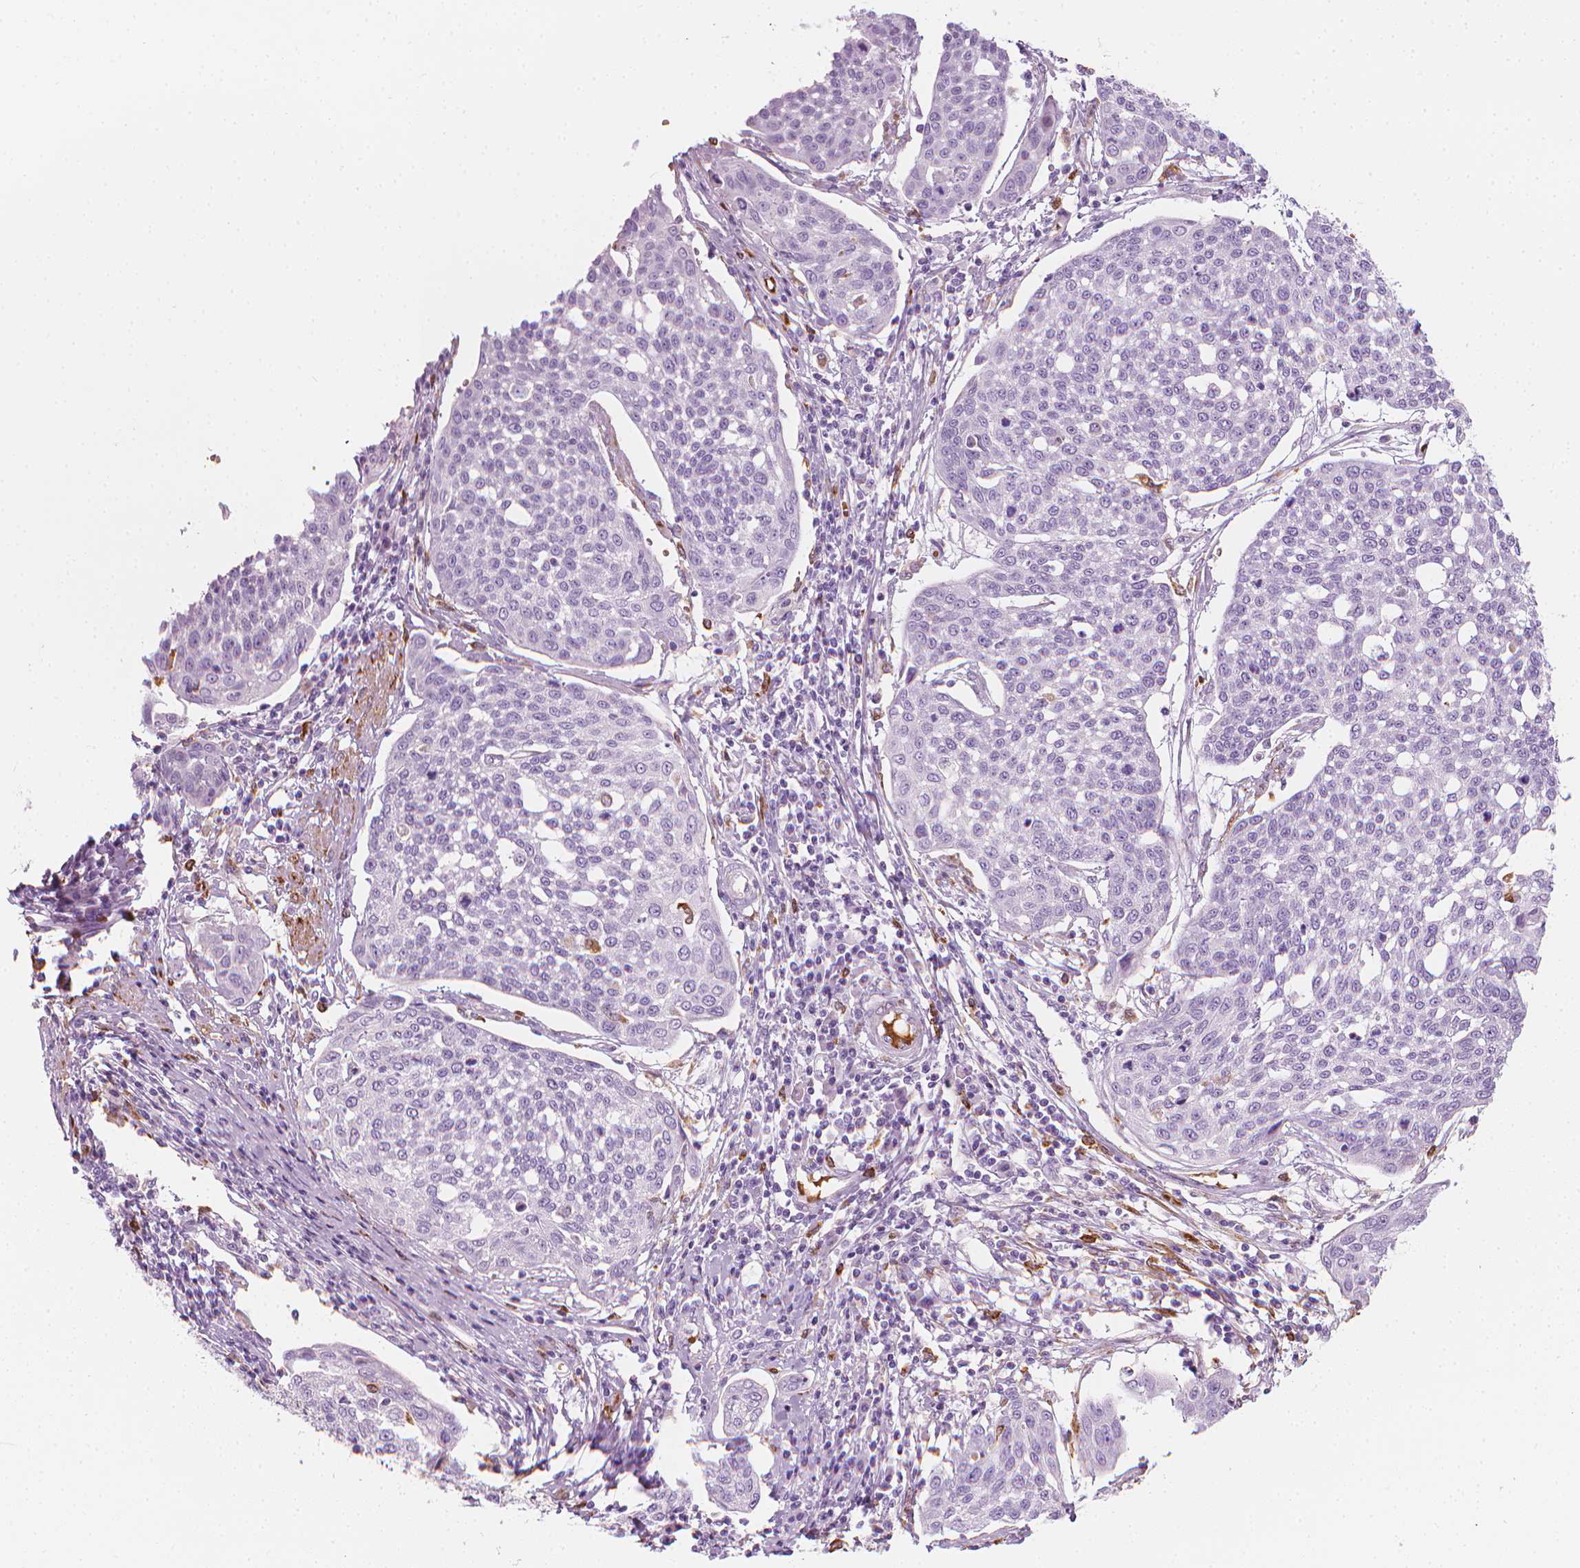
{"staining": {"intensity": "negative", "quantity": "none", "location": "none"}, "tissue": "cervical cancer", "cell_type": "Tumor cells", "image_type": "cancer", "snomed": [{"axis": "morphology", "description": "Squamous cell carcinoma, NOS"}, {"axis": "topography", "description": "Cervix"}], "caption": "A high-resolution photomicrograph shows IHC staining of squamous cell carcinoma (cervical), which exhibits no significant positivity in tumor cells.", "gene": "CES1", "patient": {"sex": "female", "age": 34}}